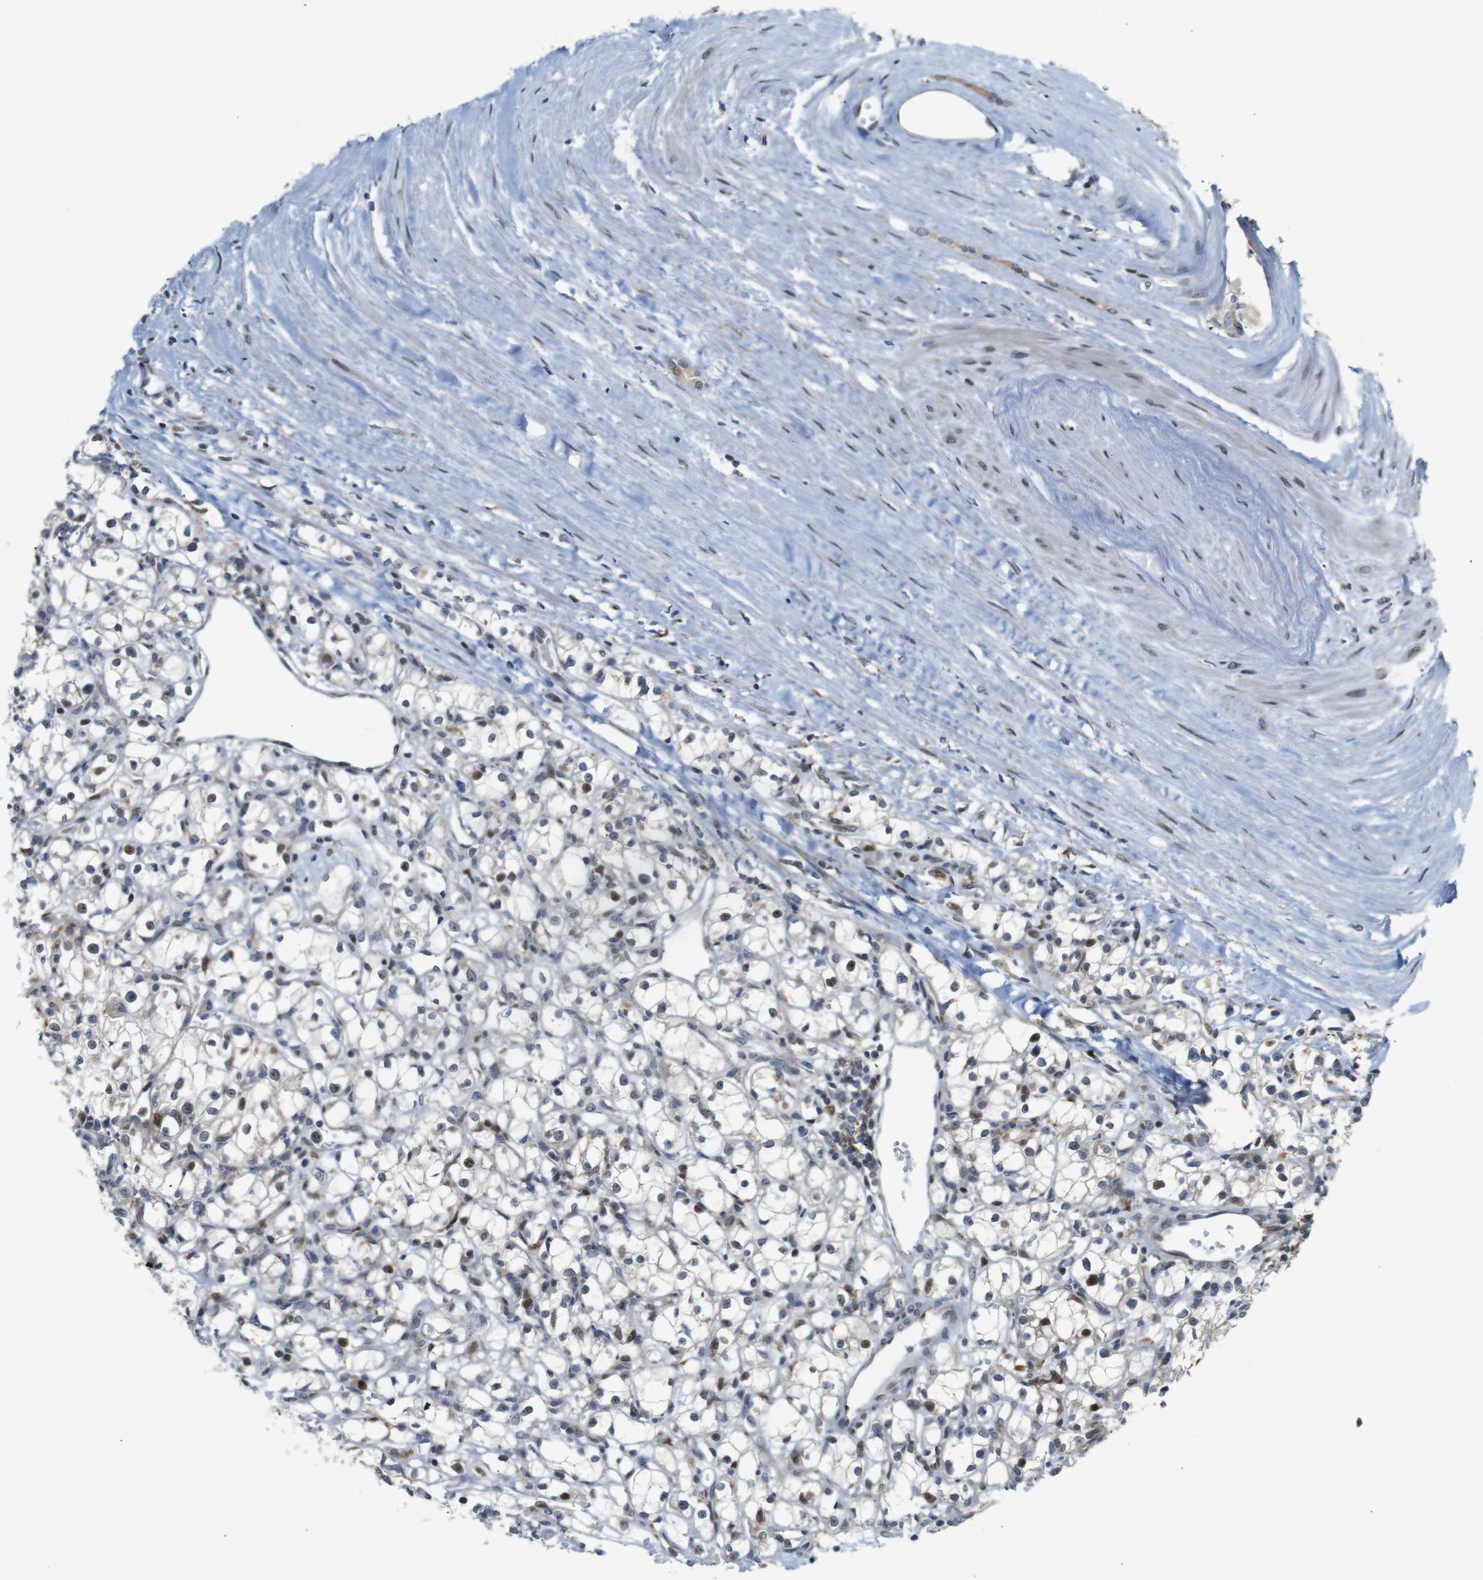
{"staining": {"intensity": "negative", "quantity": "none", "location": "none"}, "tissue": "renal cancer", "cell_type": "Tumor cells", "image_type": "cancer", "snomed": [{"axis": "morphology", "description": "Adenocarcinoma, NOS"}, {"axis": "topography", "description": "Kidney"}], "caption": "There is no significant positivity in tumor cells of renal adenocarcinoma. (DAB (3,3'-diaminobenzidine) immunohistochemistry (IHC) with hematoxylin counter stain).", "gene": "PTPN1", "patient": {"sex": "male", "age": 56}}